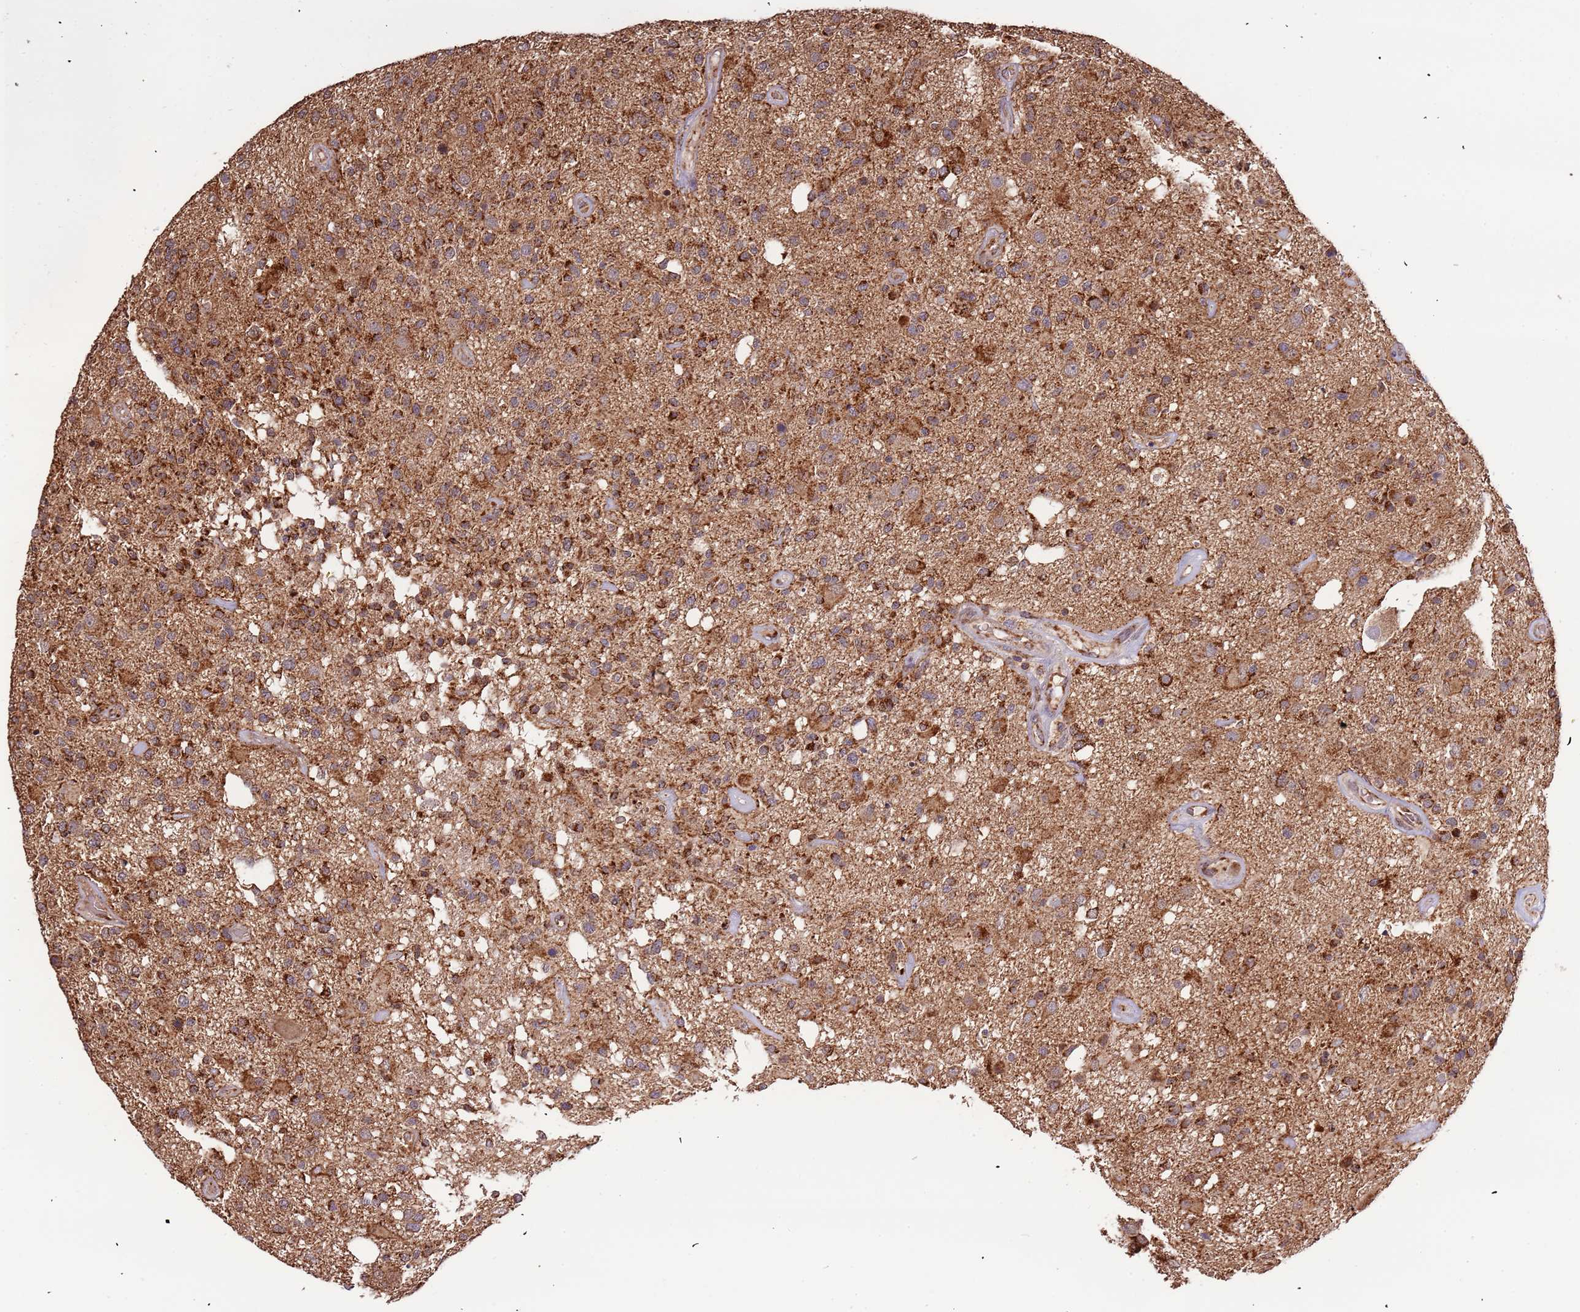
{"staining": {"intensity": "strong", "quantity": ">75%", "location": "cytoplasmic/membranous"}, "tissue": "glioma", "cell_type": "Tumor cells", "image_type": "cancer", "snomed": [{"axis": "morphology", "description": "Glioma, malignant, High grade"}, {"axis": "morphology", "description": "Glioblastoma, NOS"}, {"axis": "topography", "description": "Brain"}], "caption": "This is an image of immunohistochemistry (IHC) staining of high-grade glioma (malignant), which shows strong expression in the cytoplasmic/membranous of tumor cells.", "gene": "IL17RD", "patient": {"sex": "male", "age": 60}}